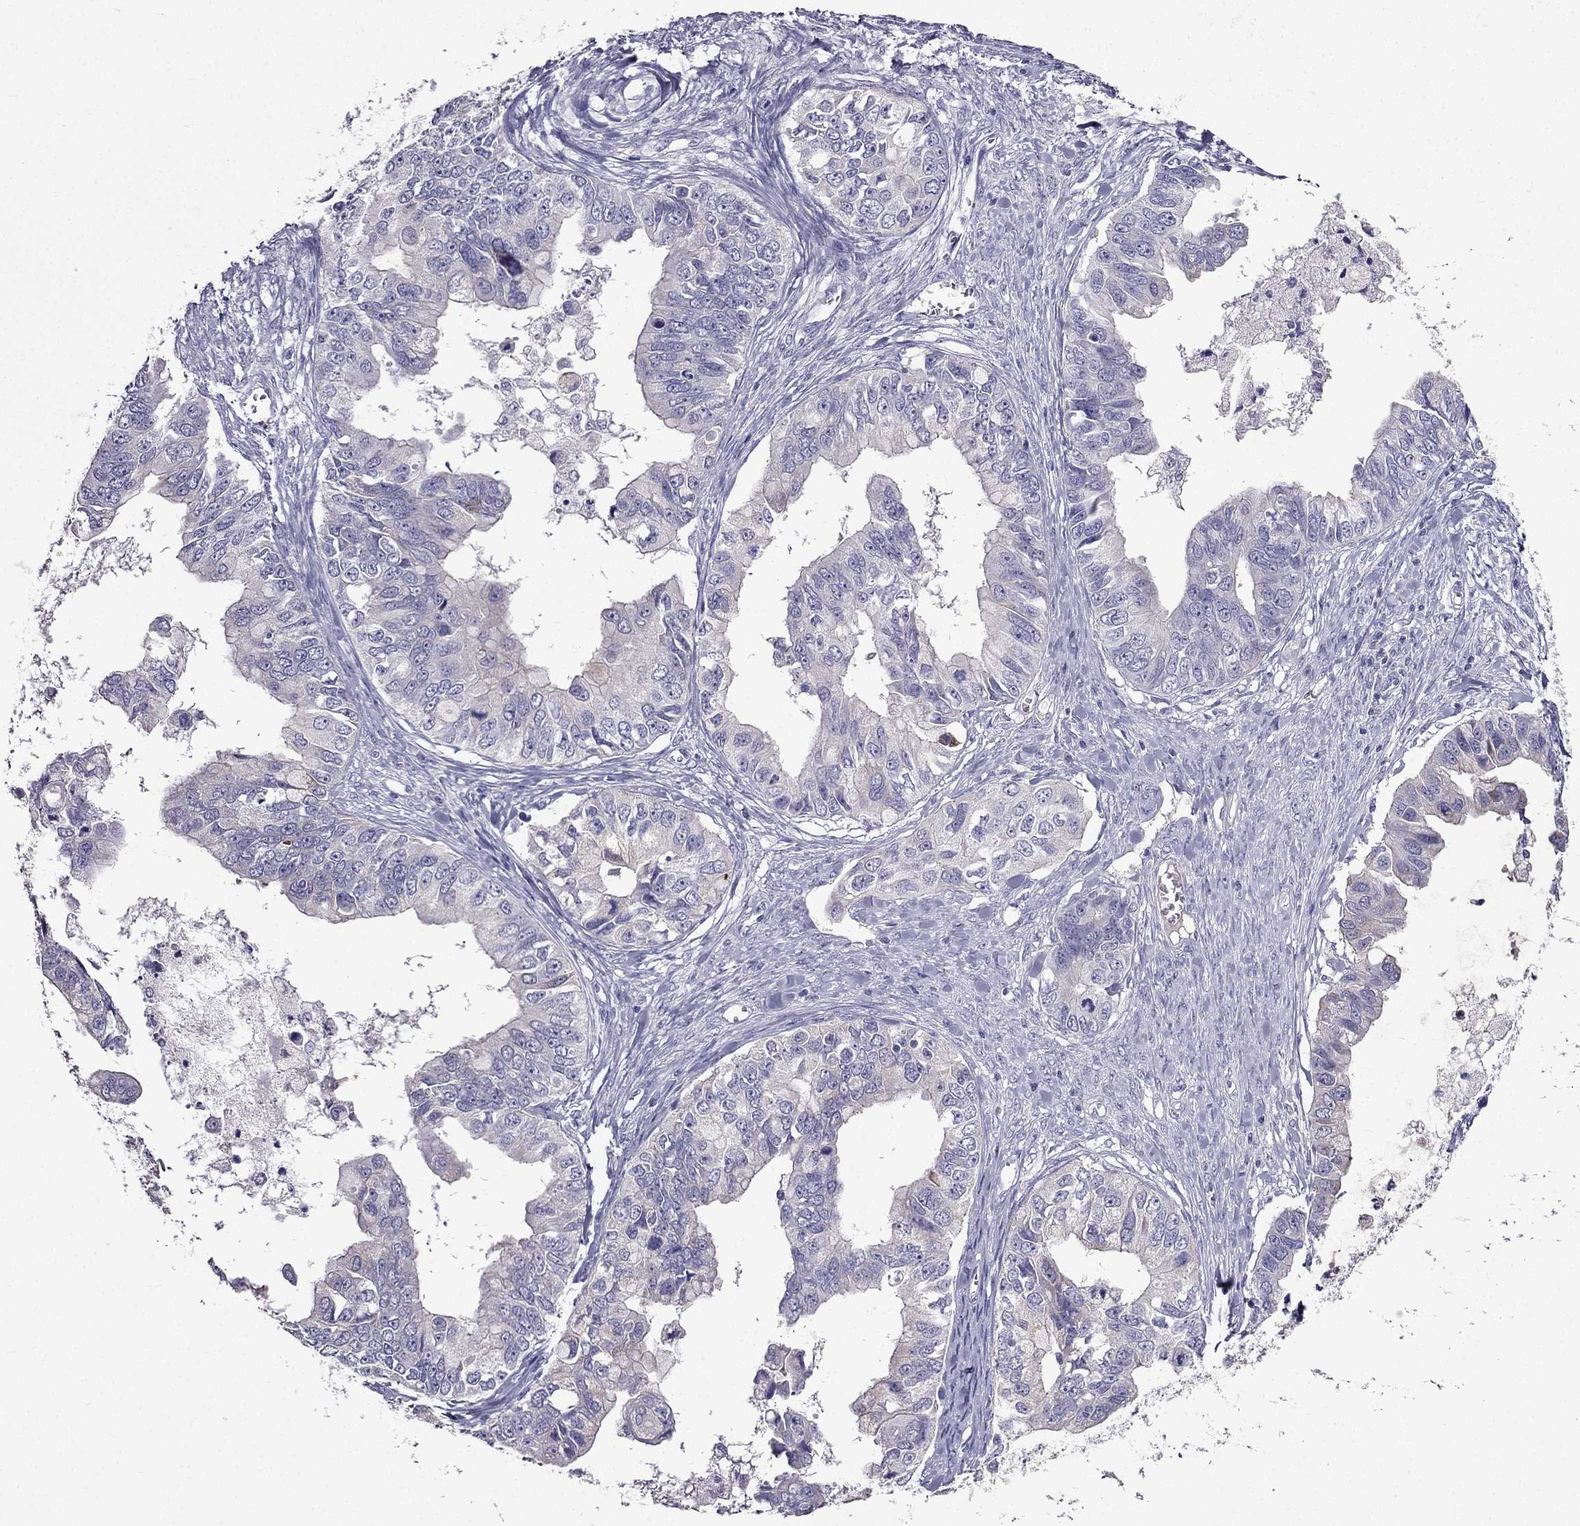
{"staining": {"intensity": "negative", "quantity": "none", "location": "none"}, "tissue": "ovarian cancer", "cell_type": "Tumor cells", "image_type": "cancer", "snomed": [{"axis": "morphology", "description": "Cystadenocarcinoma, mucinous, NOS"}, {"axis": "topography", "description": "Ovary"}], "caption": "Ovarian mucinous cystadenocarcinoma was stained to show a protein in brown. There is no significant staining in tumor cells.", "gene": "DUSP15", "patient": {"sex": "female", "age": 76}}